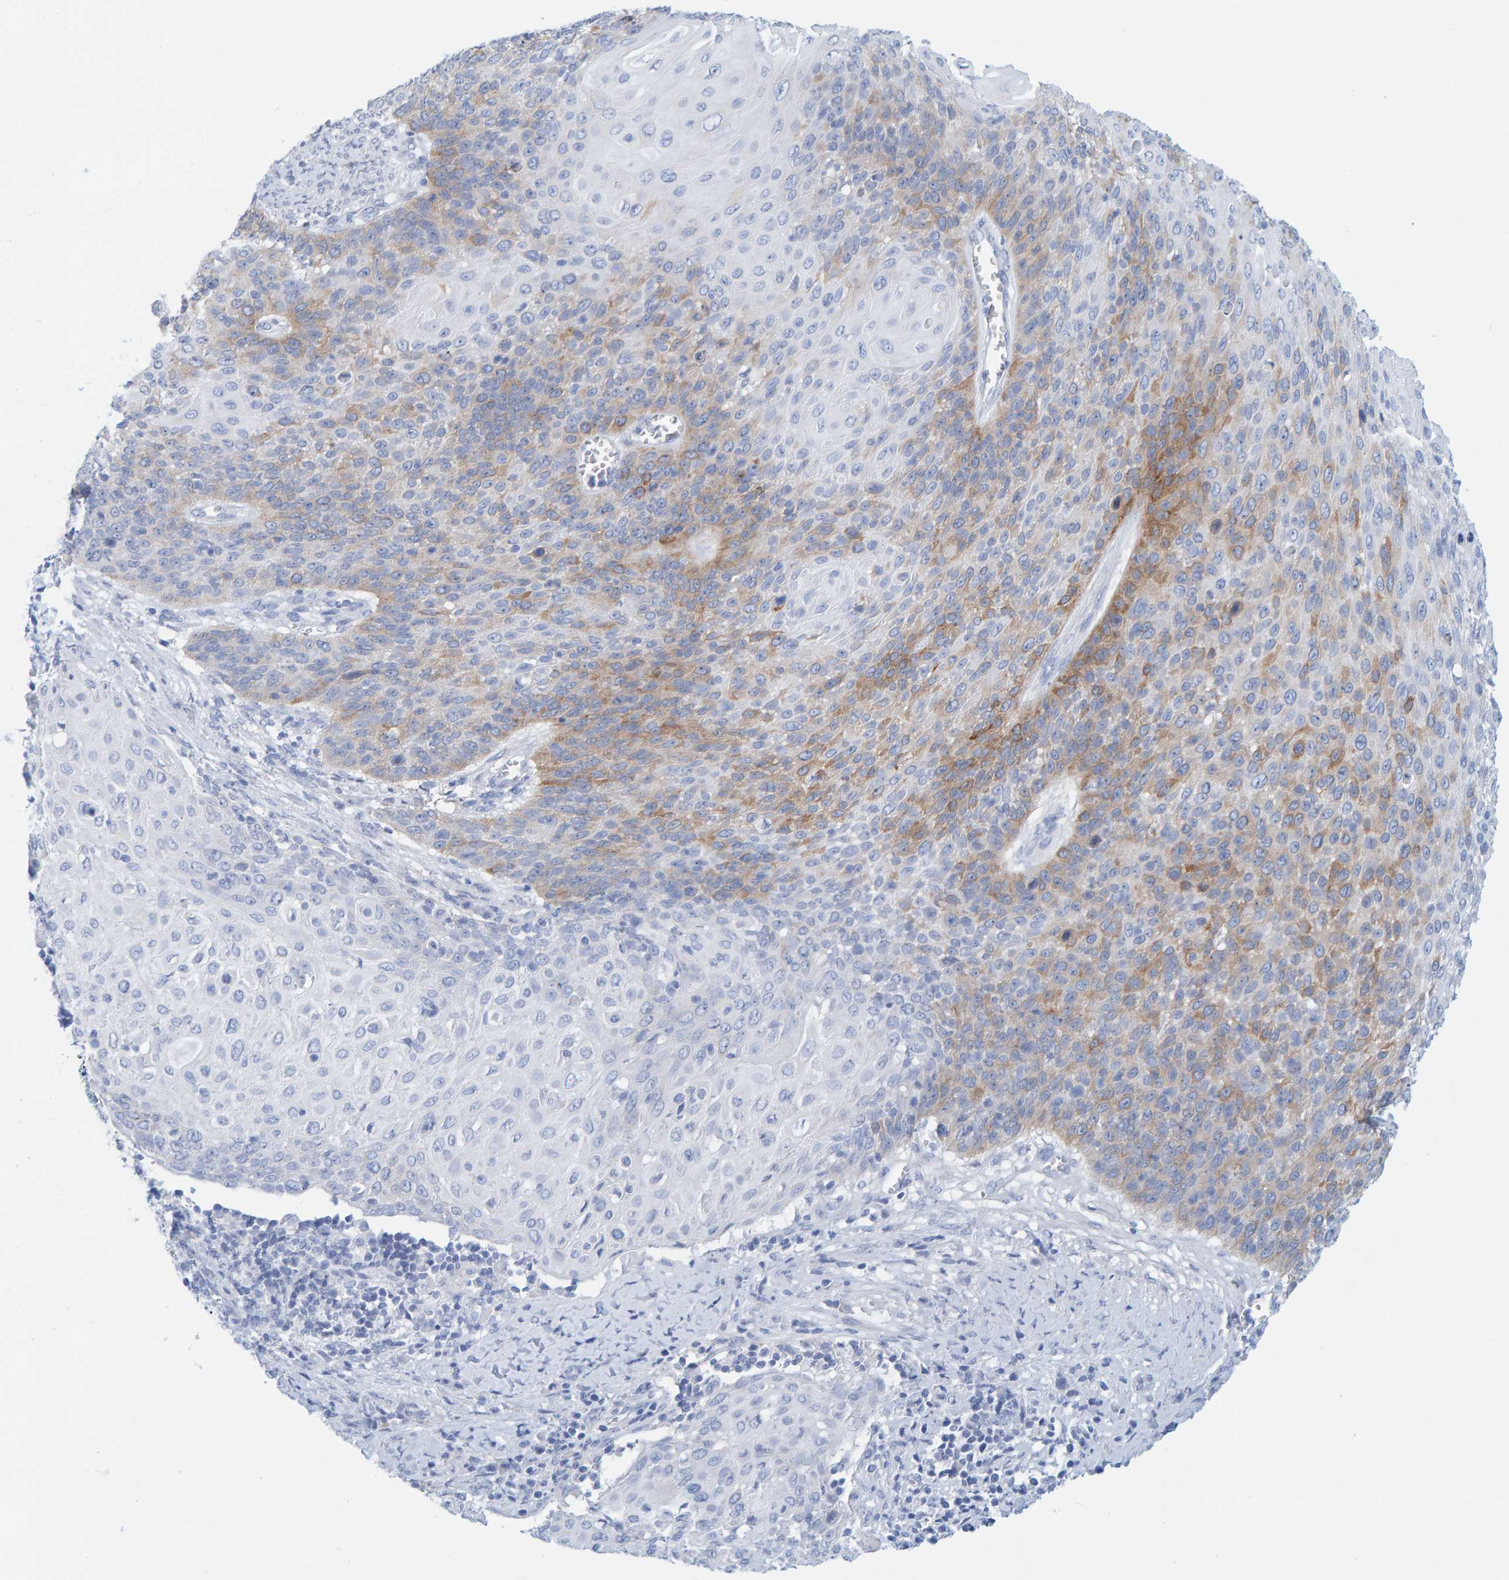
{"staining": {"intensity": "moderate", "quantity": "25%-75%", "location": "cytoplasmic/membranous"}, "tissue": "cervical cancer", "cell_type": "Tumor cells", "image_type": "cancer", "snomed": [{"axis": "morphology", "description": "Squamous cell carcinoma, NOS"}, {"axis": "topography", "description": "Cervix"}], "caption": "Immunohistochemical staining of cervical cancer demonstrates moderate cytoplasmic/membranous protein expression in about 25%-75% of tumor cells.", "gene": "KLHL11", "patient": {"sex": "female", "age": 39}}